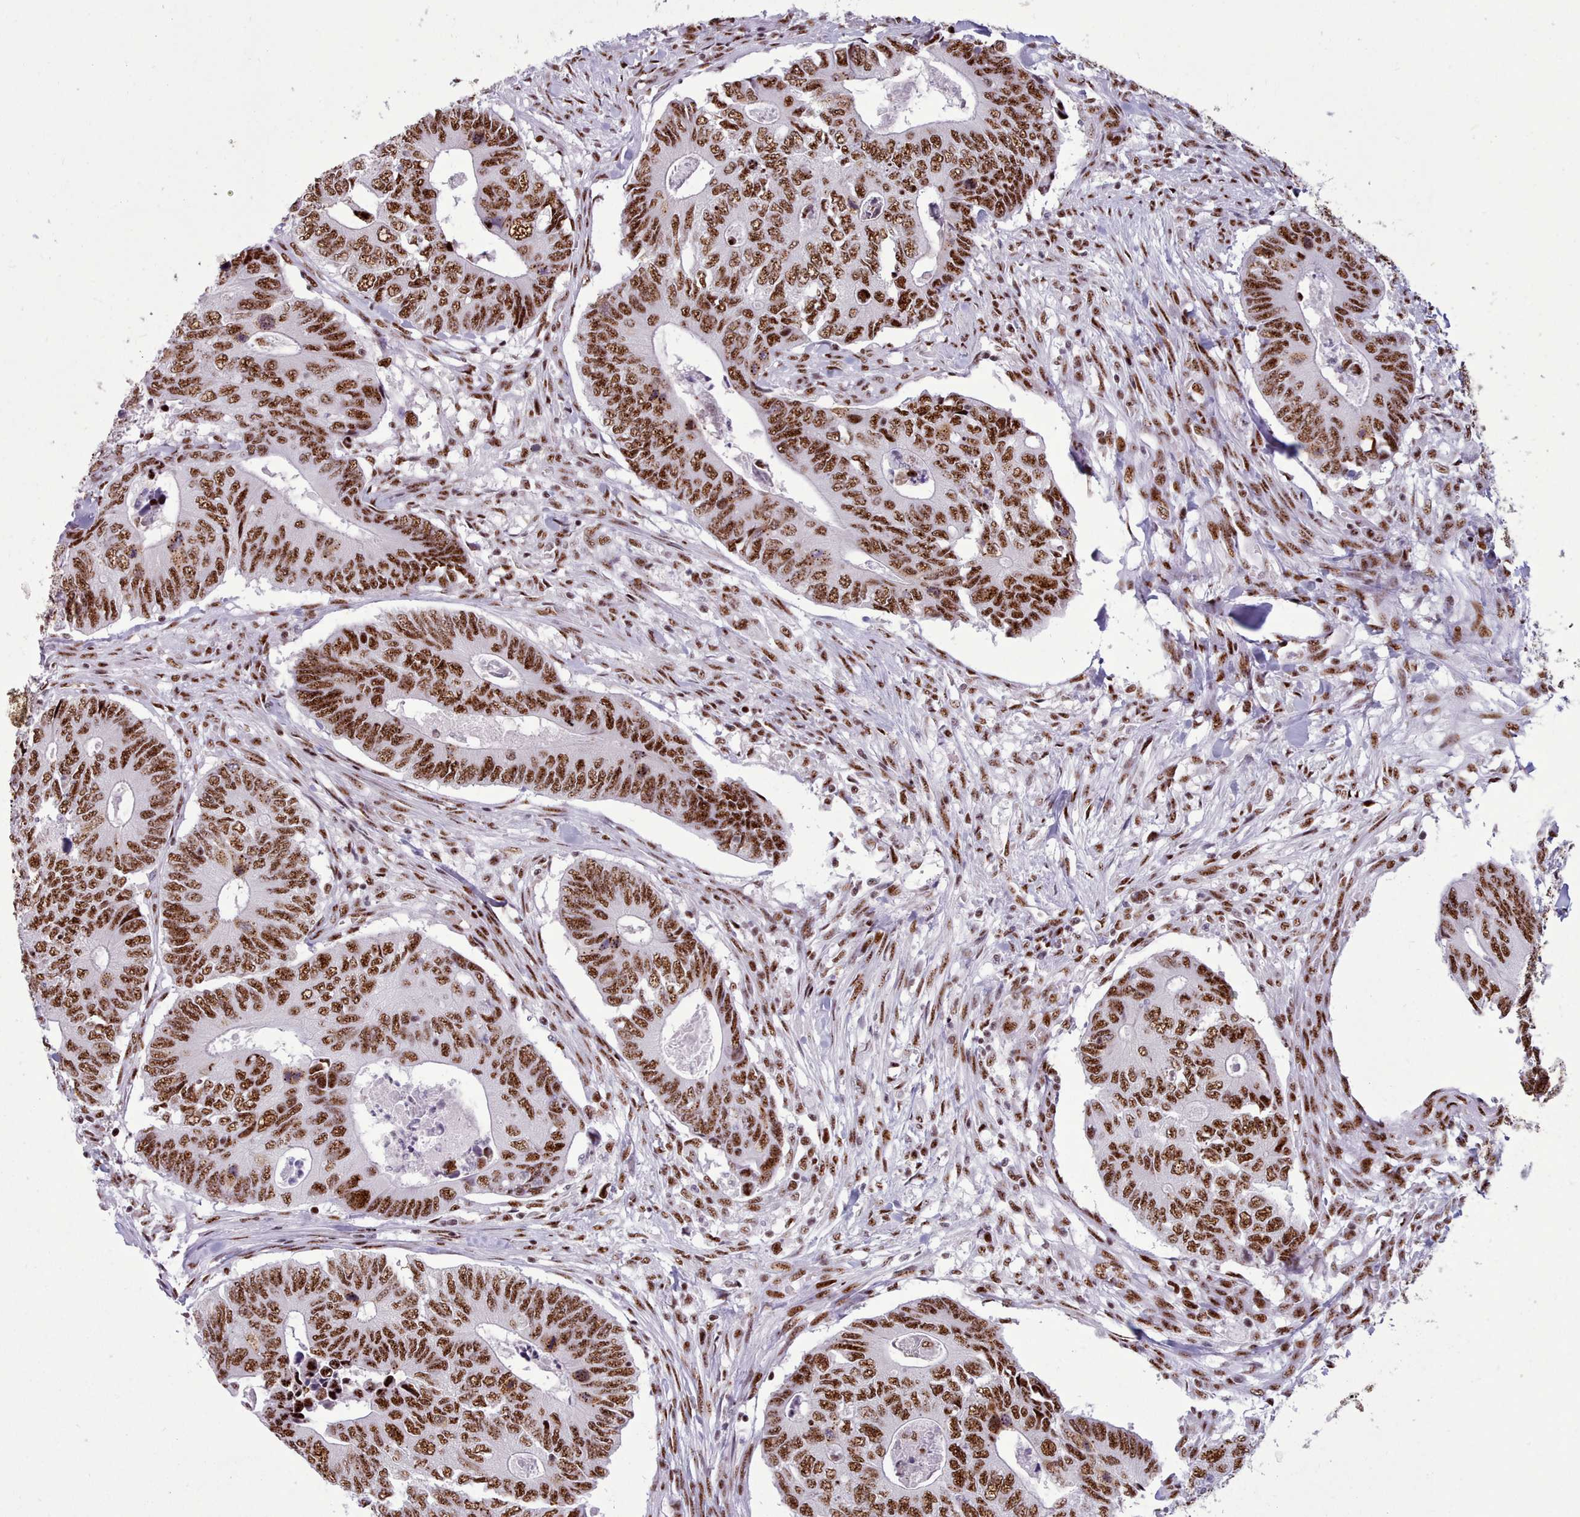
{"staining": {"intensity": "strong", "quantity": ">75%", "location": "nuclear"}, "tissue": "colorectal cancer", "cell_type": "Tumor cells", "image_type": "cancer", "snomed": [{"axis": "morphology", "description": "Adenocarcinoma, NOS"}, {"axis": "topography", "description": "Colon"}], "caption": "There is high levels of strong nuclear staining in tumor cells of colorectal cancer, as demonstrated by immunohistochemical staining (brown color).", "gene": "TMEM35B", "patient": {"sex": "male", "age": 87}}